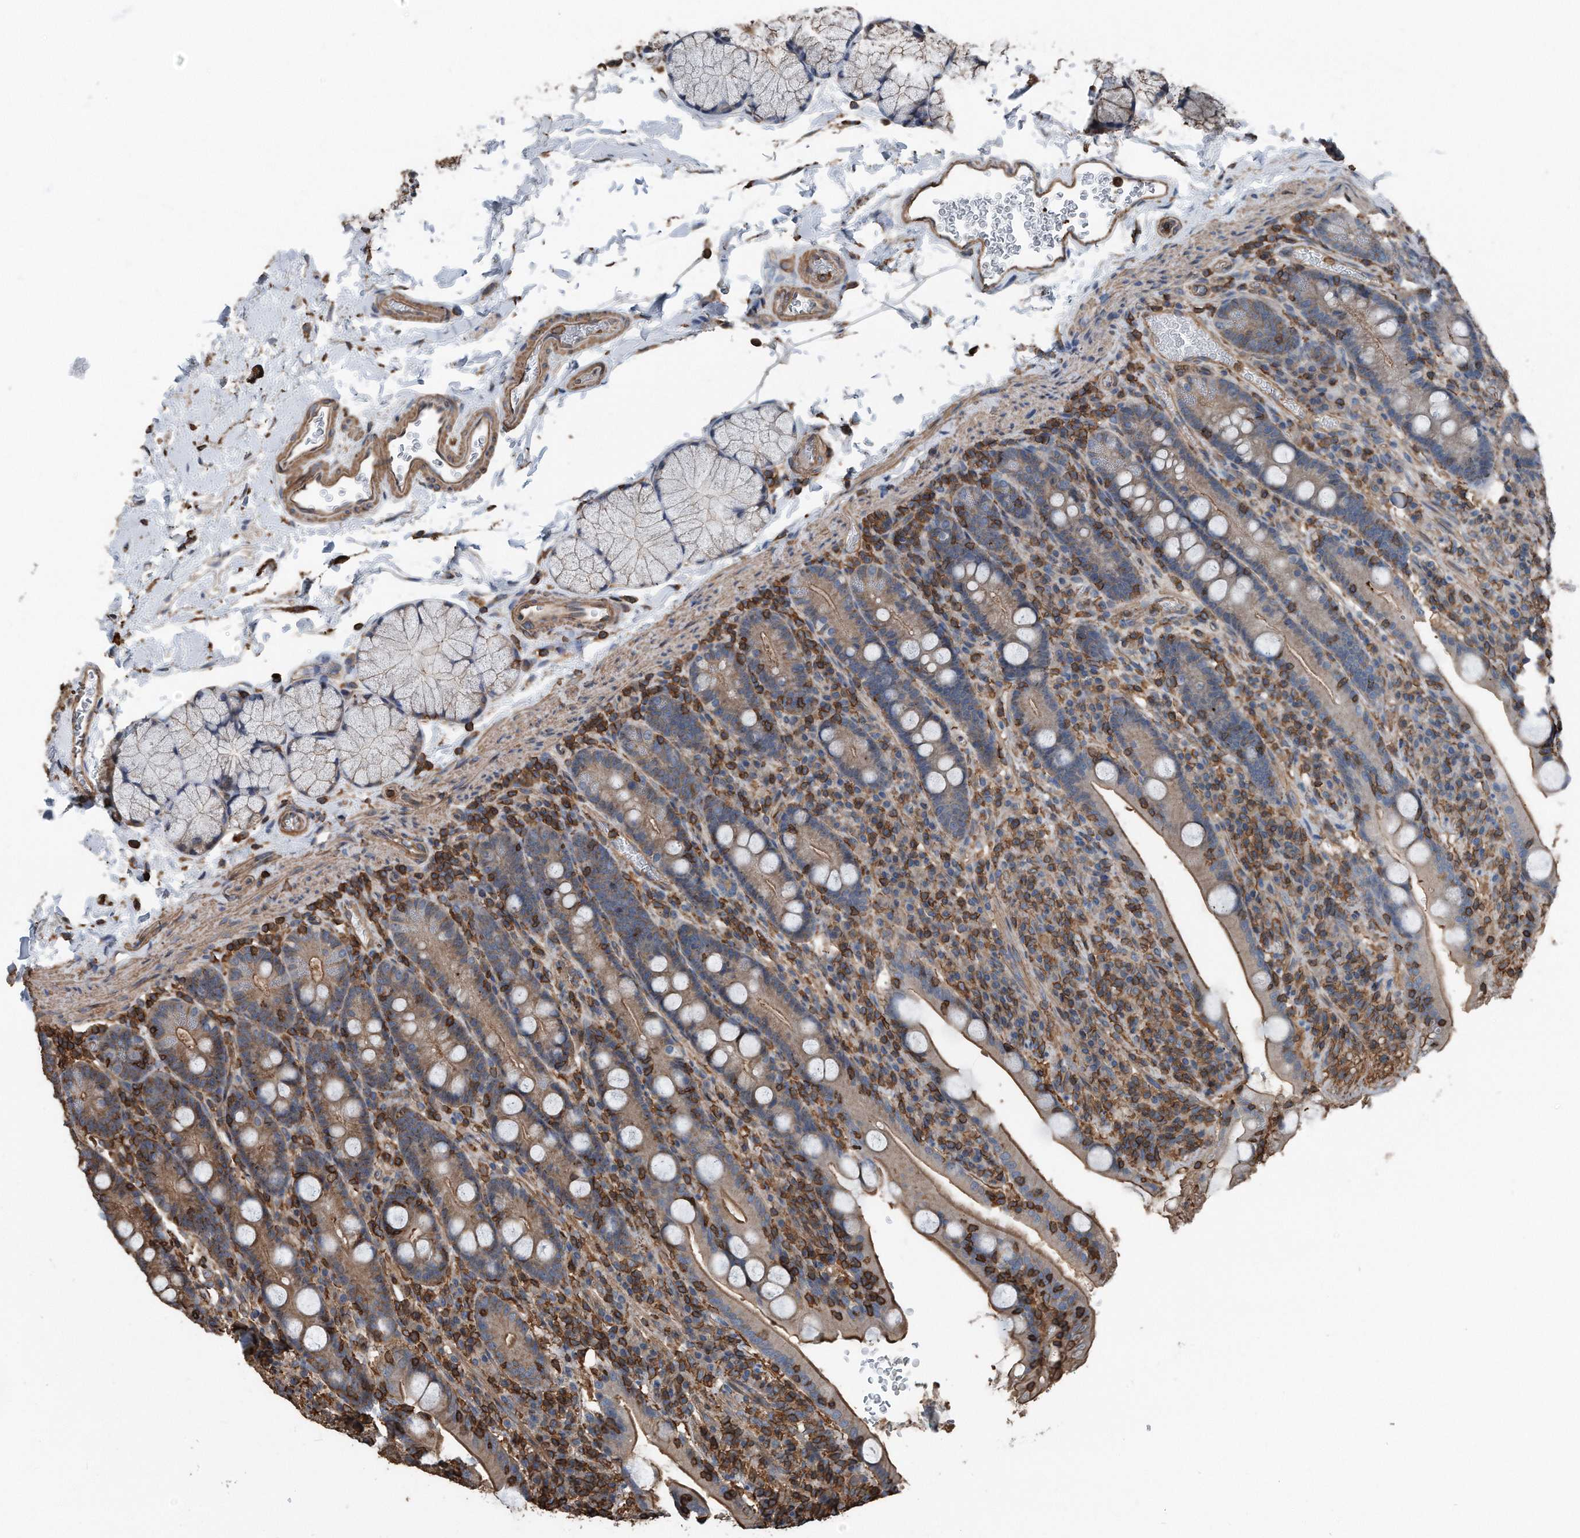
{"staining": {"intensity": "moderate", "quantity": "<25%", "location": "cytoplasmic/membranous"}, "tissue": "duodenum", "cell_type": "Glandular cells", "image_type": "normal", "snomed": [{"axis": "morphology", "description": "Normal tissue, NOS"}, {"axis": "topography", "description": "Duodenum"}], "caption": "A low amount of moderate cytoplasmic/membranous staining is seen in approximately <25% of glandular cells in normal duodenum. (Stains: DAB in brown, nuclei in blue, Microscopy: brightfield microscopy at high magnification).", "gene": "RSPO3", "patient": {"sex": "male", "age": 35}}